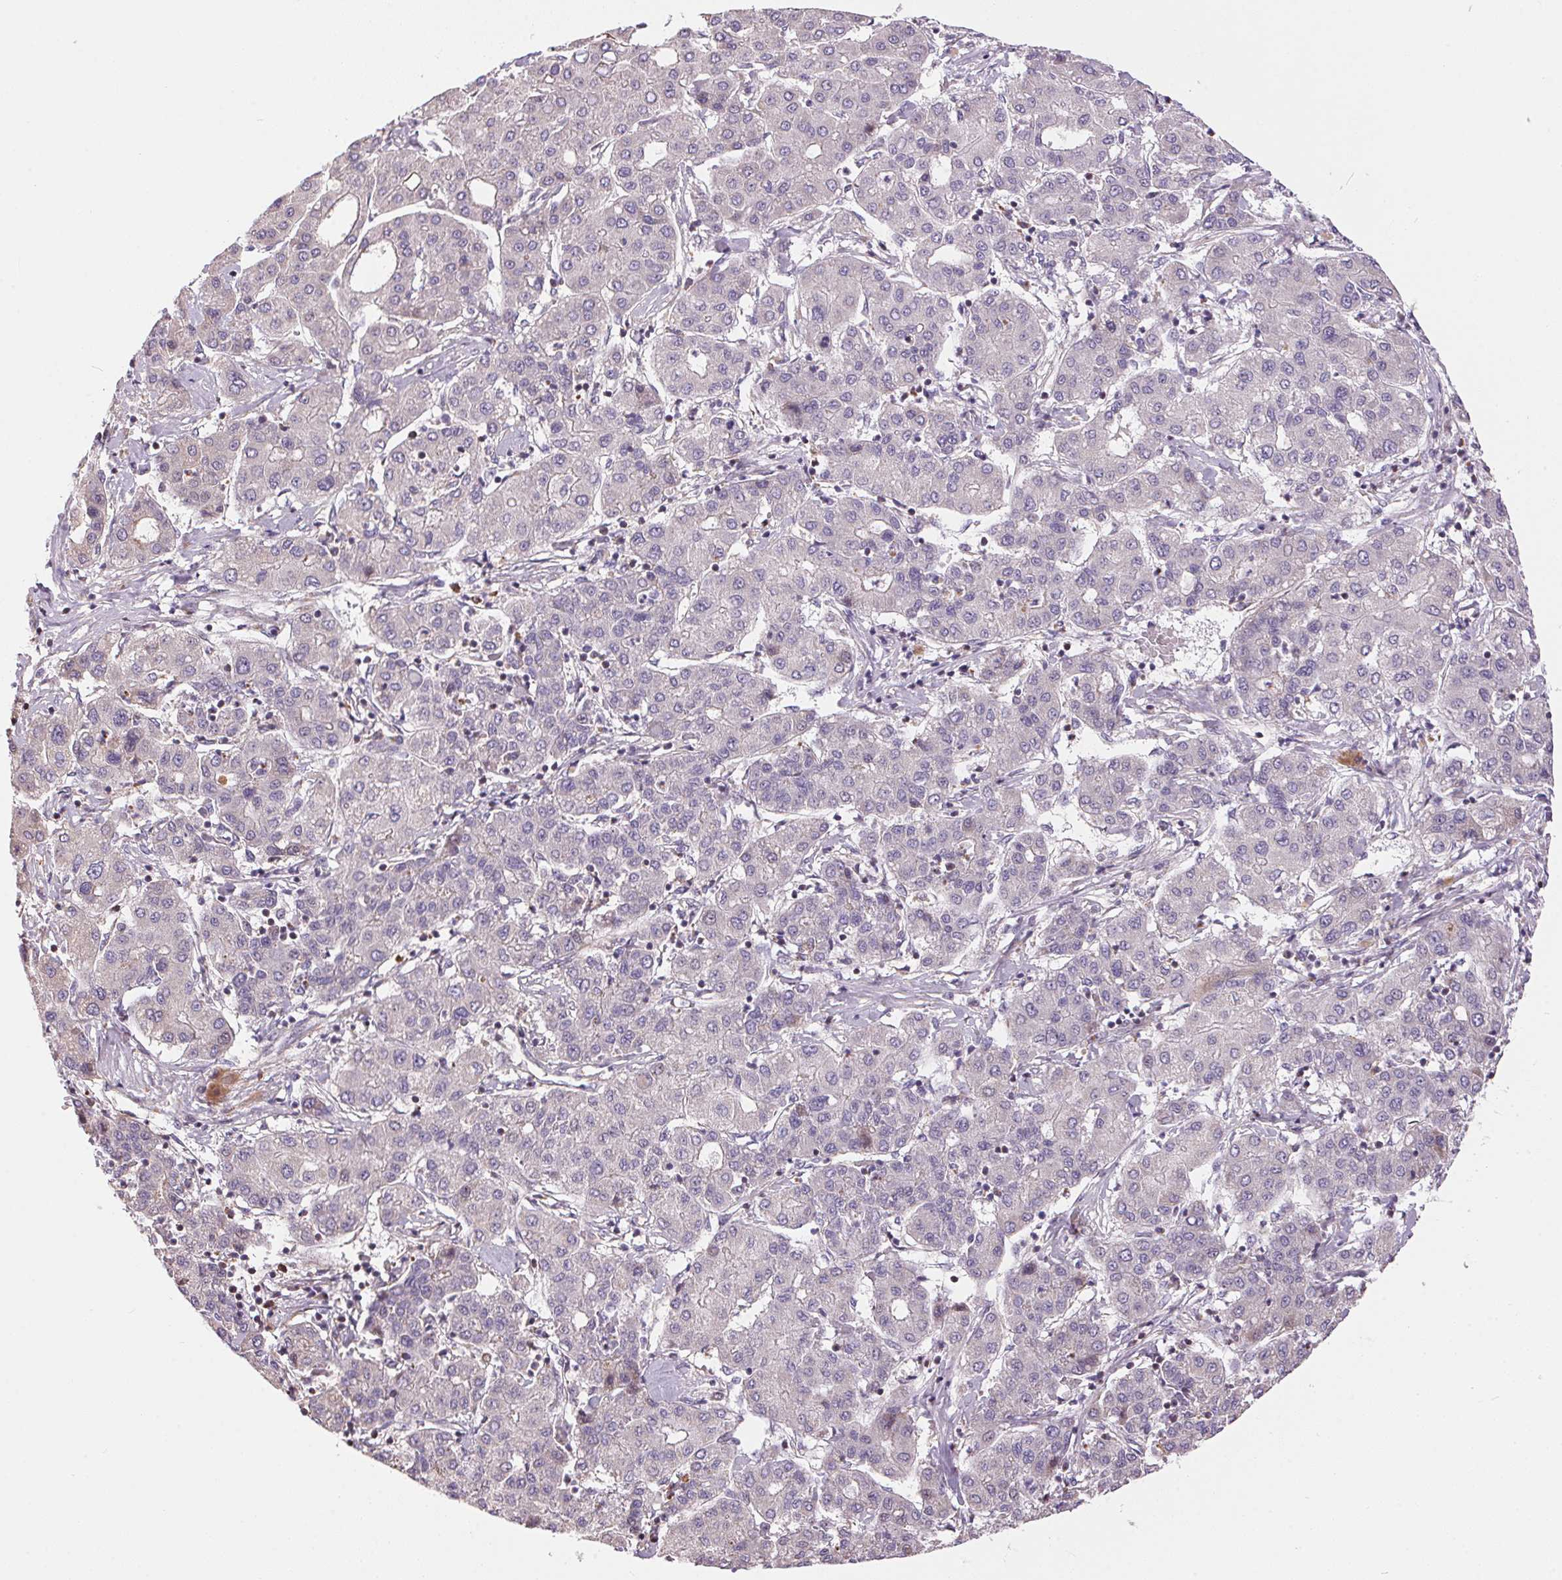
{"staining": {"intensity": "negative", "quantity": "none", "location": "none"}, "tissue": "liver cancer", "cell_type": "Tumor cells", "image_type": "cancer", "snomed": [{"axis": "morphology", "description": "Carcinoma, Hepatocellular, NOS"}, {"axis": "topography", "description": "Liver"}], "caption": "This is a micrograph of IHC staining of liver cancer (hepatocellular carcinoma), which shows no staining in tumor cells.", "gene": "UNC13B", "patient": {"sex": "male", "age": 65}}